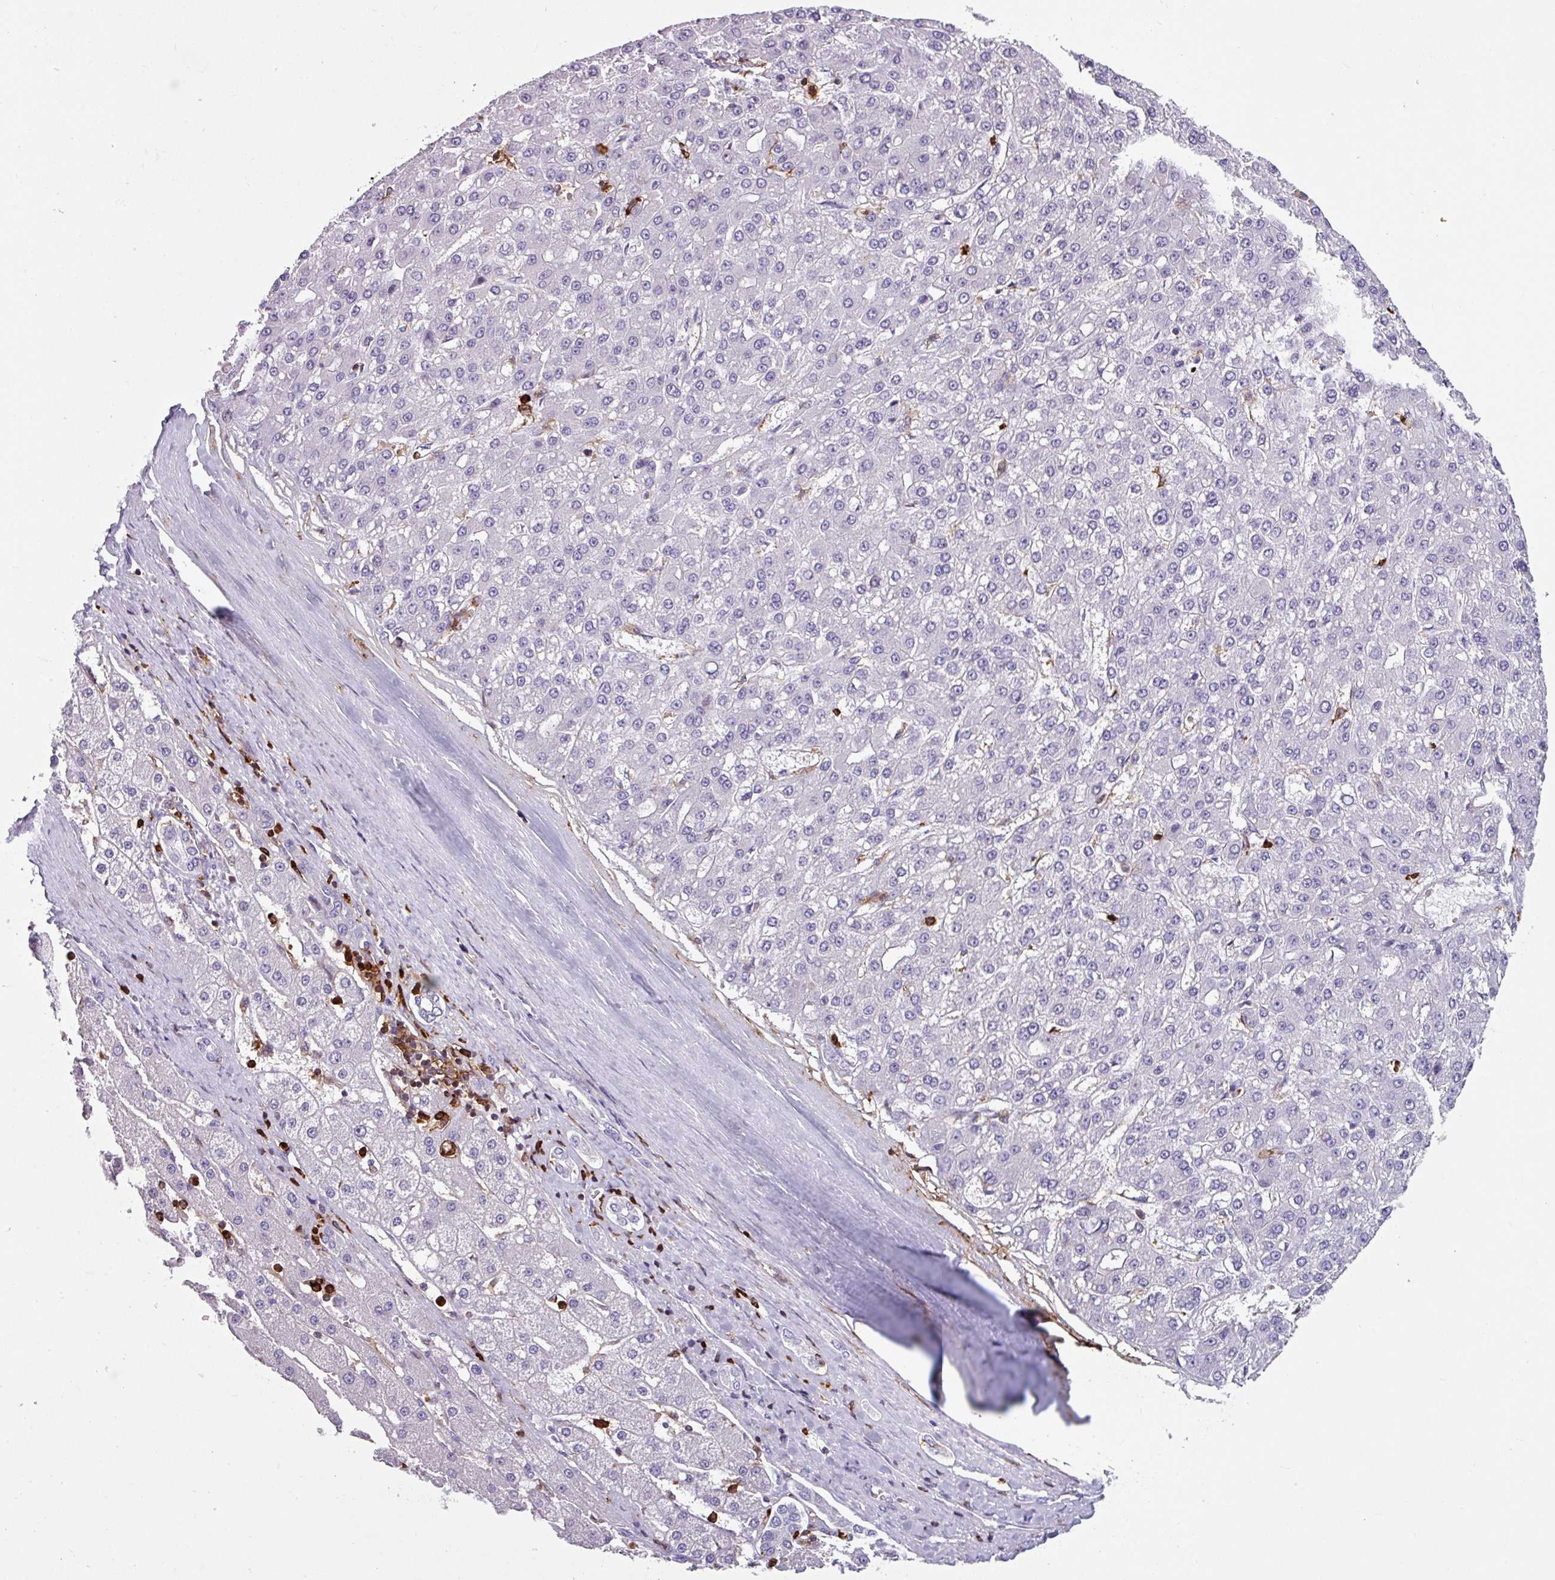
{"staining": {"intensity": "negative", "quantity": "none", "location": "none"}, "tissue": "liver cancer", "cell_type": "Tumor cells", "image_type": "cancer", "snomed": [{"axis": "morphology", "description": "Carcinoma, Hepatocellular, NOS"}, {"axis": "topography", "description": "Liver"}], "caption": "Immunohistochemistry of liver hepatocellular carcinoma reveals no positivity in tumor cells.", "gene": "EXOSC5", "patient": {"sex": "male", "age": 67}}